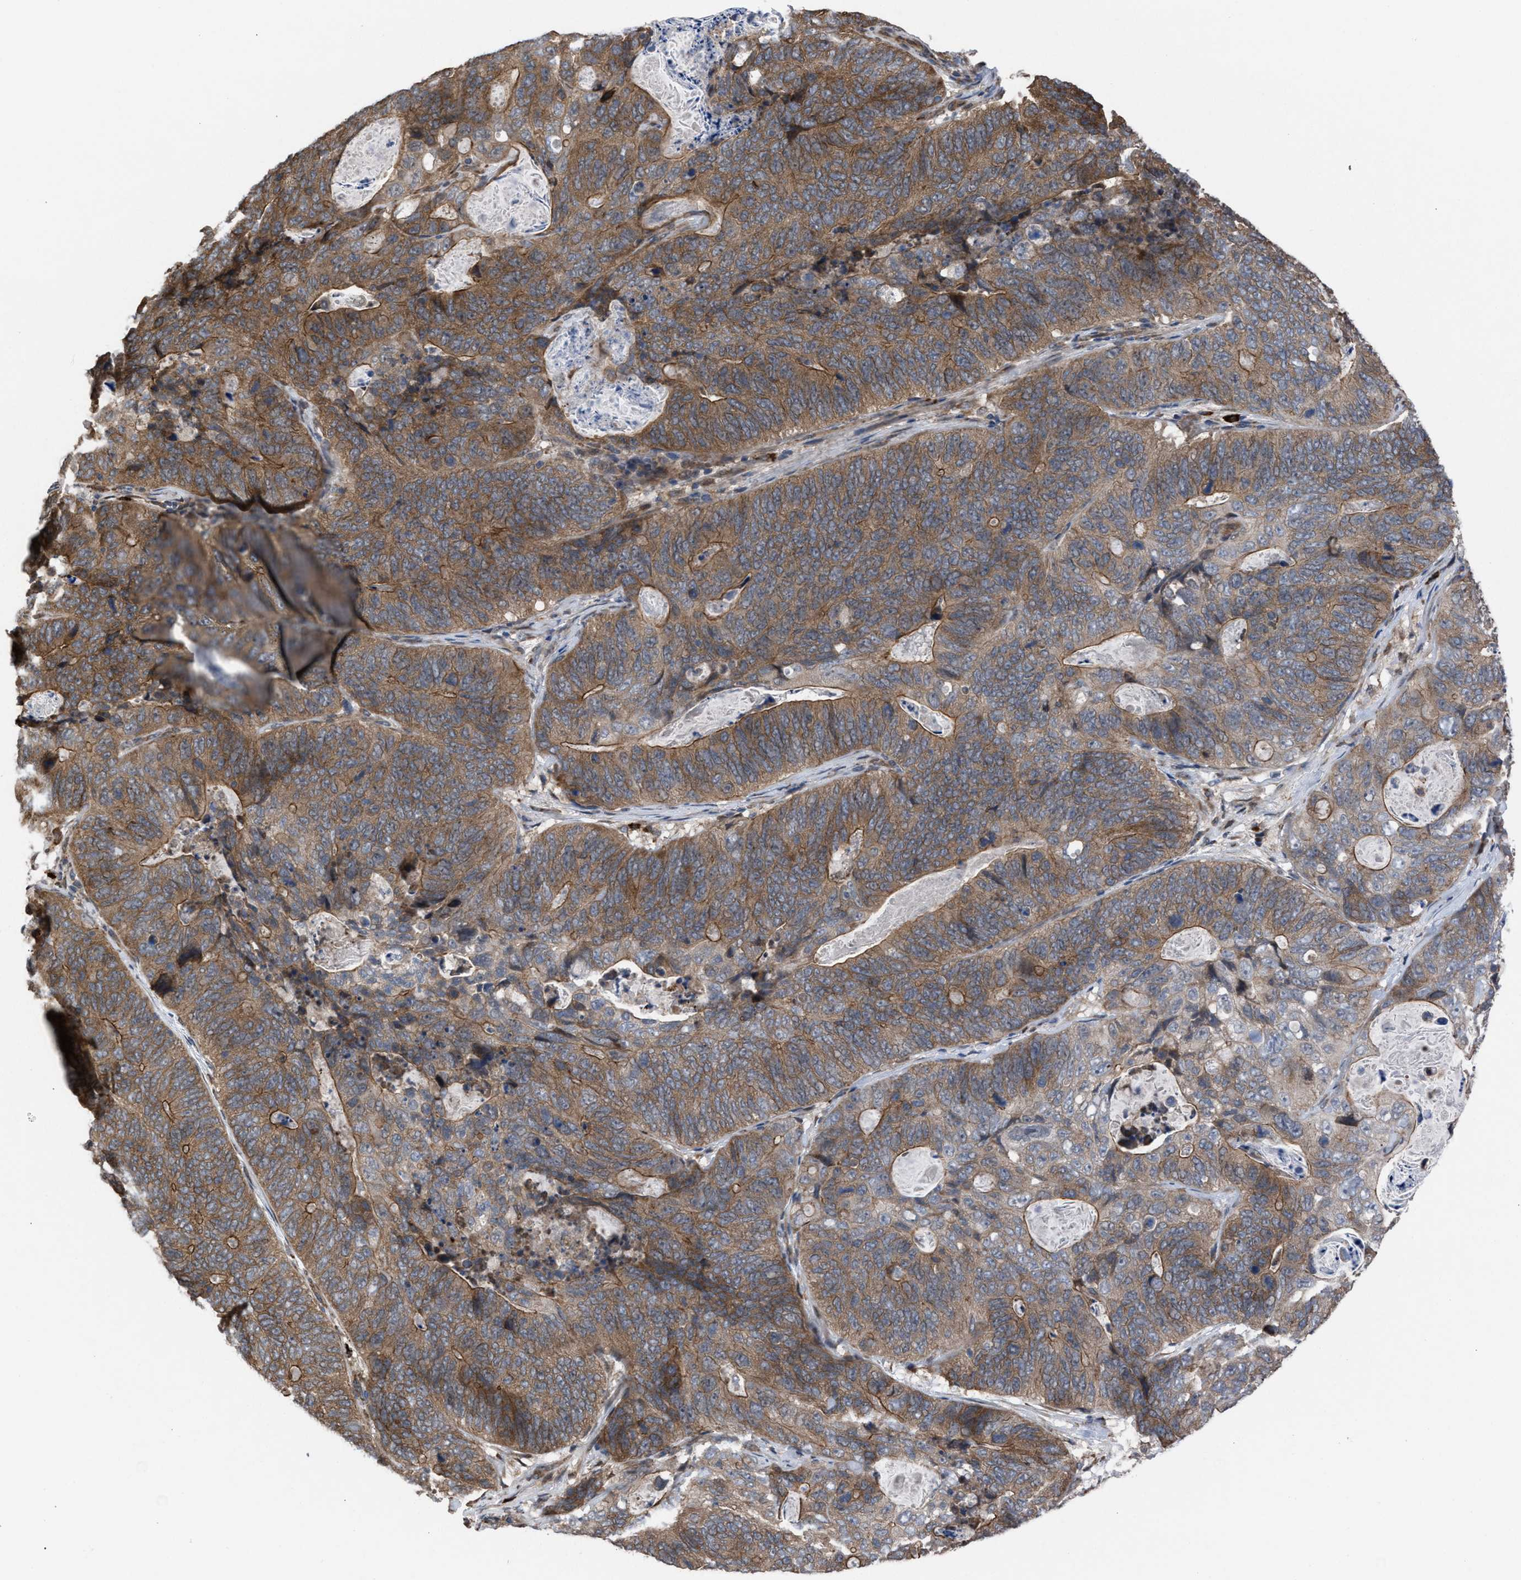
{"staining": {"intensity": "moderate", "quantity": ">75%", "location": "cytoplasmic/membranous"}, "tissue": "stomach cancer", "cell_type": "Tumor cells", "image_type": "cancer", "snomed": [{"axis": "morphology", "description": "Normal tissue, NOS"}, {"axis": "morphology", "description": "Adenocarcinoma, NOS"}, {"axis": "topography", "description": "Stomach"}], "caption": "A brown stain shows moderate cytoplasmic/membranous staining of a protein in human stomach cancer tumor cells. The staining is performed using DAB brown chromogen to label protein expression. The nuclei are counter-stained blue using hematoxylin.", "gene": "TP53BP2", "patient": {"sex": "female", "age": 89}}